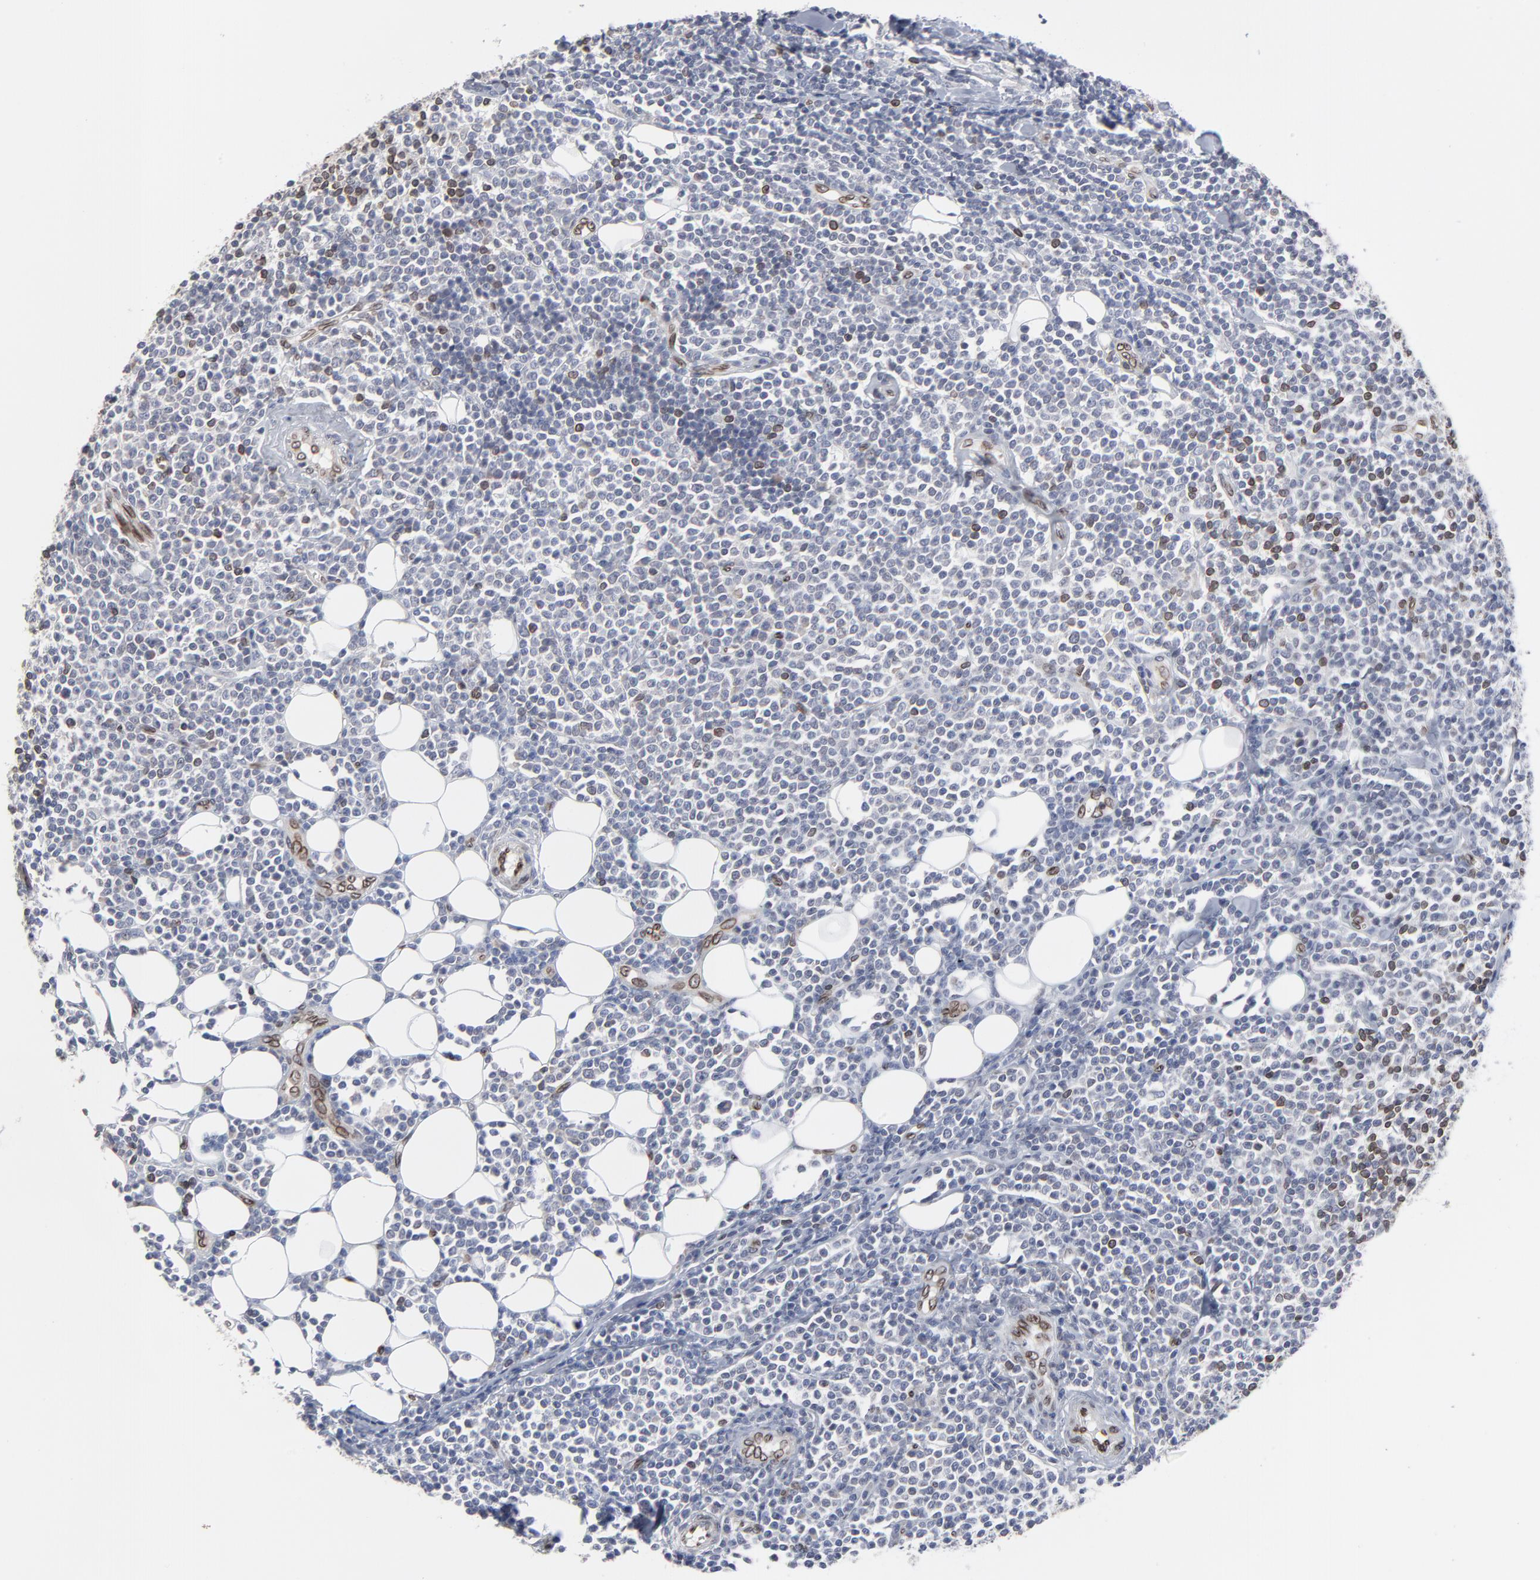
{"staining": {"intensity": "moderate", "quantity": "<25%", "location": "cytoplasmic/membranous,nuclear"}, "tissue": "lymphoma", "cell_type": "Tumor cells", "image_type": "cancer", "snomed": [{"axis": "morphology", "description": "Malignant lymphoma, non-Hodgkin's type, Low grade"}, {"axis": "topography", "description": "Soft tissue"}], "caption": "Low-grade malignant lymphoma, non-Hodgkin's type tissue reveals moderate cytoplasmic/membranous and nuclear staining in approximately <25% of tumor cells", "gene": "SYNE2", "patient": {"sex": "male", "age": 92}}